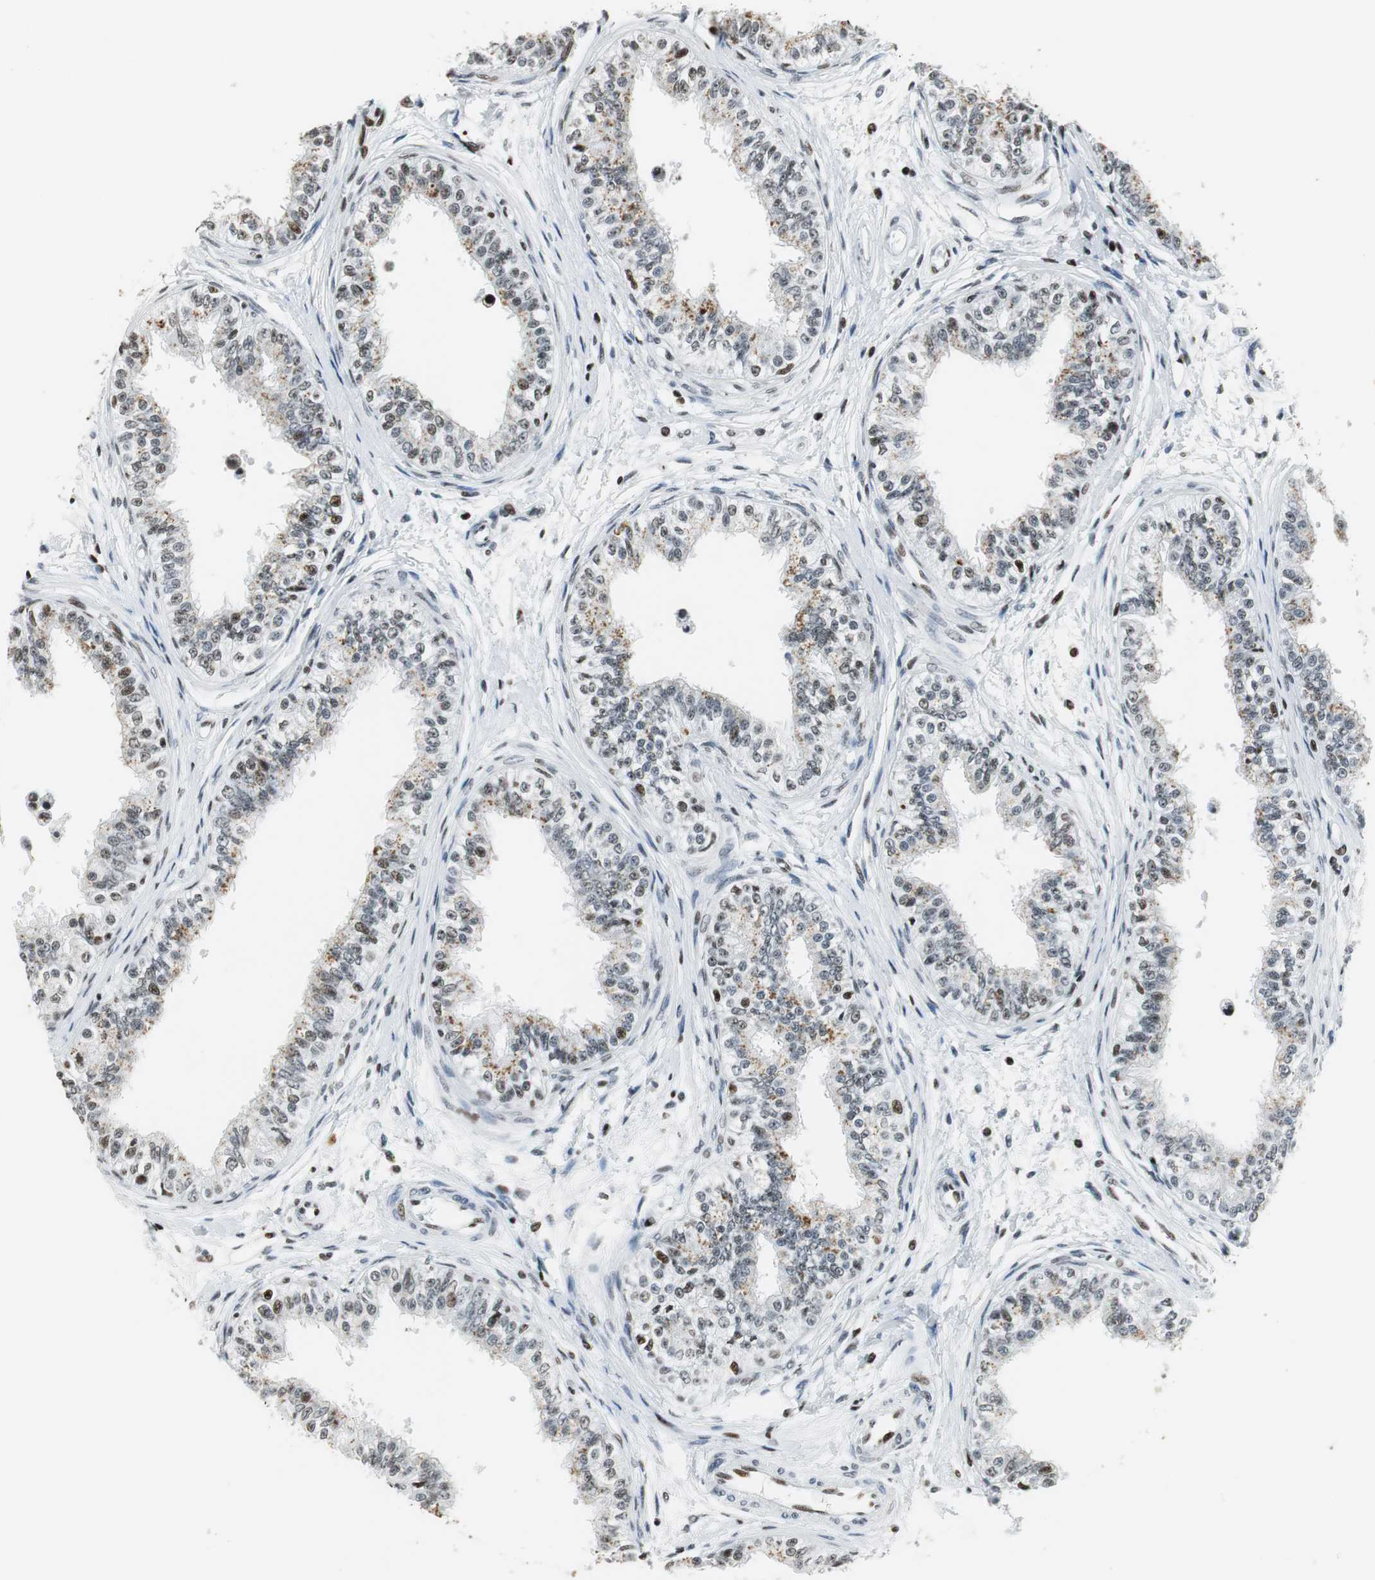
{"staining": {"intensity": "weak", "quantity": "<25%", "location": "nuclear"}, "tissue": "epididymis", "cell_type": "Glandular cells", "image_type": "normal", "snomed": [{"axis": "morphology", "description": "Normal tissue, NOS"}, {"axis": "morphology", "description": "Adenocarcinoma, metastatic, NOS"}, {"axis": "topography", "description": "Testis"}, {"axis": "topography", "description": "Epididymis"}], "caption": "Immunohistochemistry micrograph of normal epididymis stained for a protein (brown), which reveals no staining in glandular cells.", "gene": "RBBP4", "patient": {"sex": "male", "age": 26}}